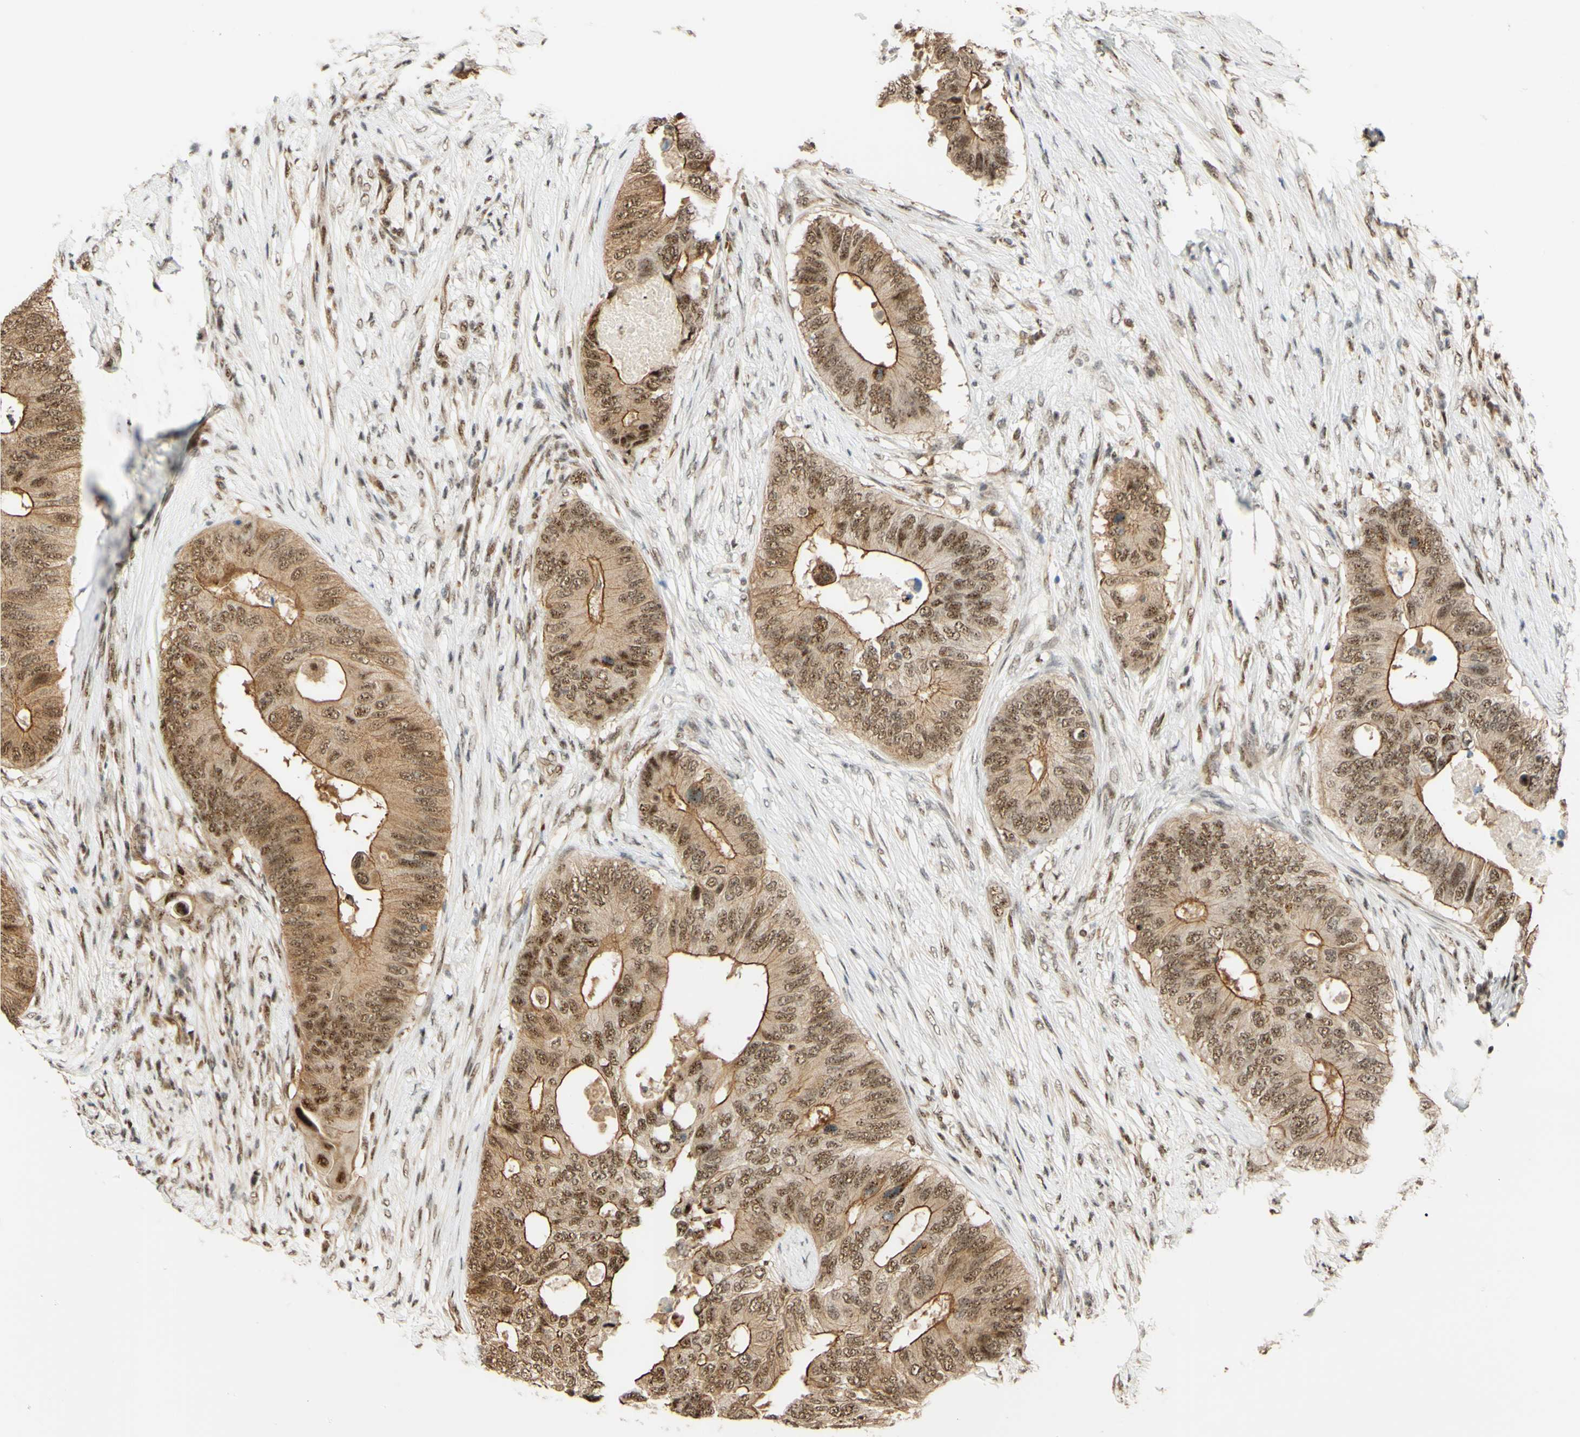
{"staining": {"intensity": "moderate", "quantity": ">75%", "location": "cytoplasmic/membranous,nuclear"}, "tissue": "colorectal cancer", "cell_type": "Tumor cells", "image_type": "cancer", "snomed": [{"axis": "morphology", "description": "Adenocarcinoma, NOS"}, {"axis": "topography", "description": "Colon"}], "caption": "Protein expression analysis of human colorectal cancer reveals moderate cytoplasmic/membranous and nuclear expression in approximately >75% of tumor cells. The protein is stained brown, and the nuclei are stained in blue (DAB (3,3'-diaminobenzidine) IHC with brightfield microscopy, high magnification).", "gene": "SAP18", "patient": {"sex": "male", "age": 71}}